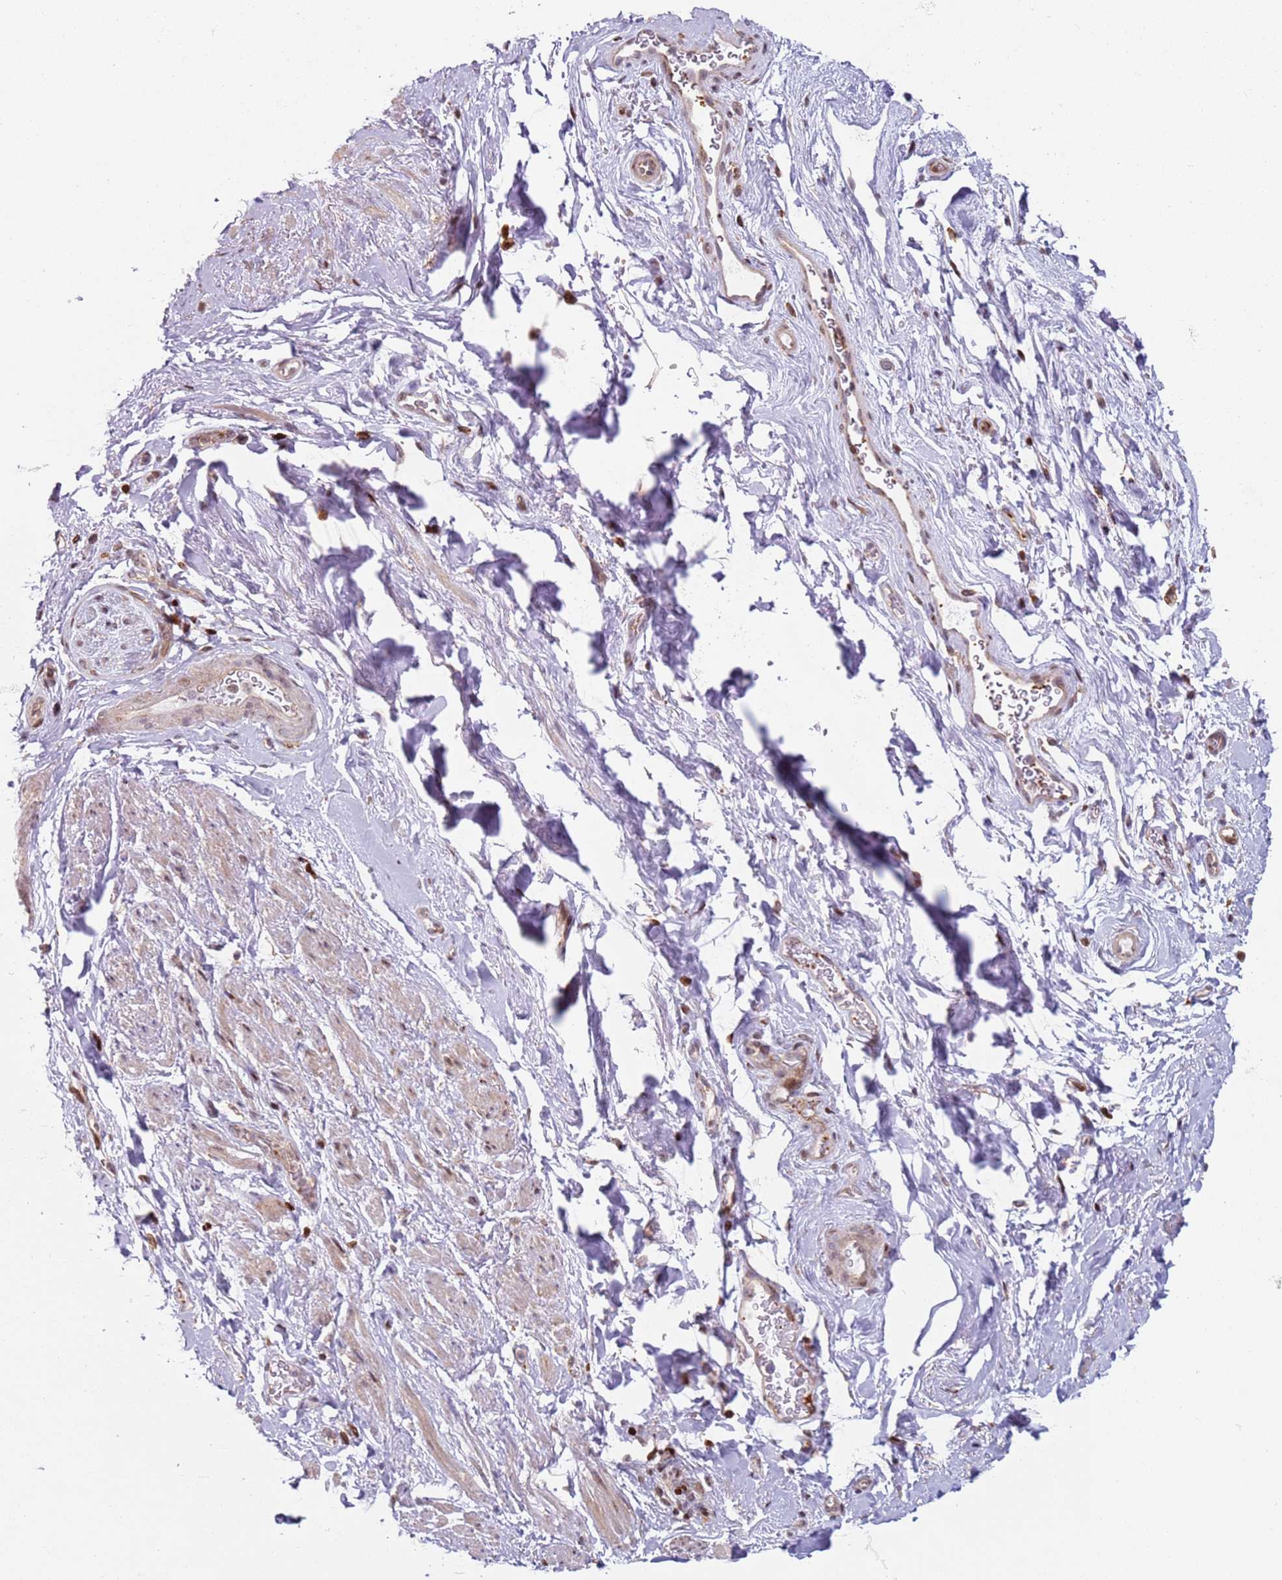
{"staining": {"intensity": "moderate", "quantity": ">75%", "location": "cytoplasmic/membranous,nuclear"}, "tissue": "smooth muscle", "cell_type": "Smooth muscle cells", "image_type": "normal", "snomed": [{"axis": "morphology", "description": "Normal tissue, NOS"}, {"axis": "topography", "description": "Smooth muscle"}, {"axis": "topography", "description": "Peripheral nerve tissue"}], "caption": "Smooth muscle stained with a brown dye exhibits moderate cytoplasmic/membranous,nuclear positive expression in about >75% of smooth muscle cells.", "gene": "HNRNPLL", "patient": {"sex": "male", "age": 69}}